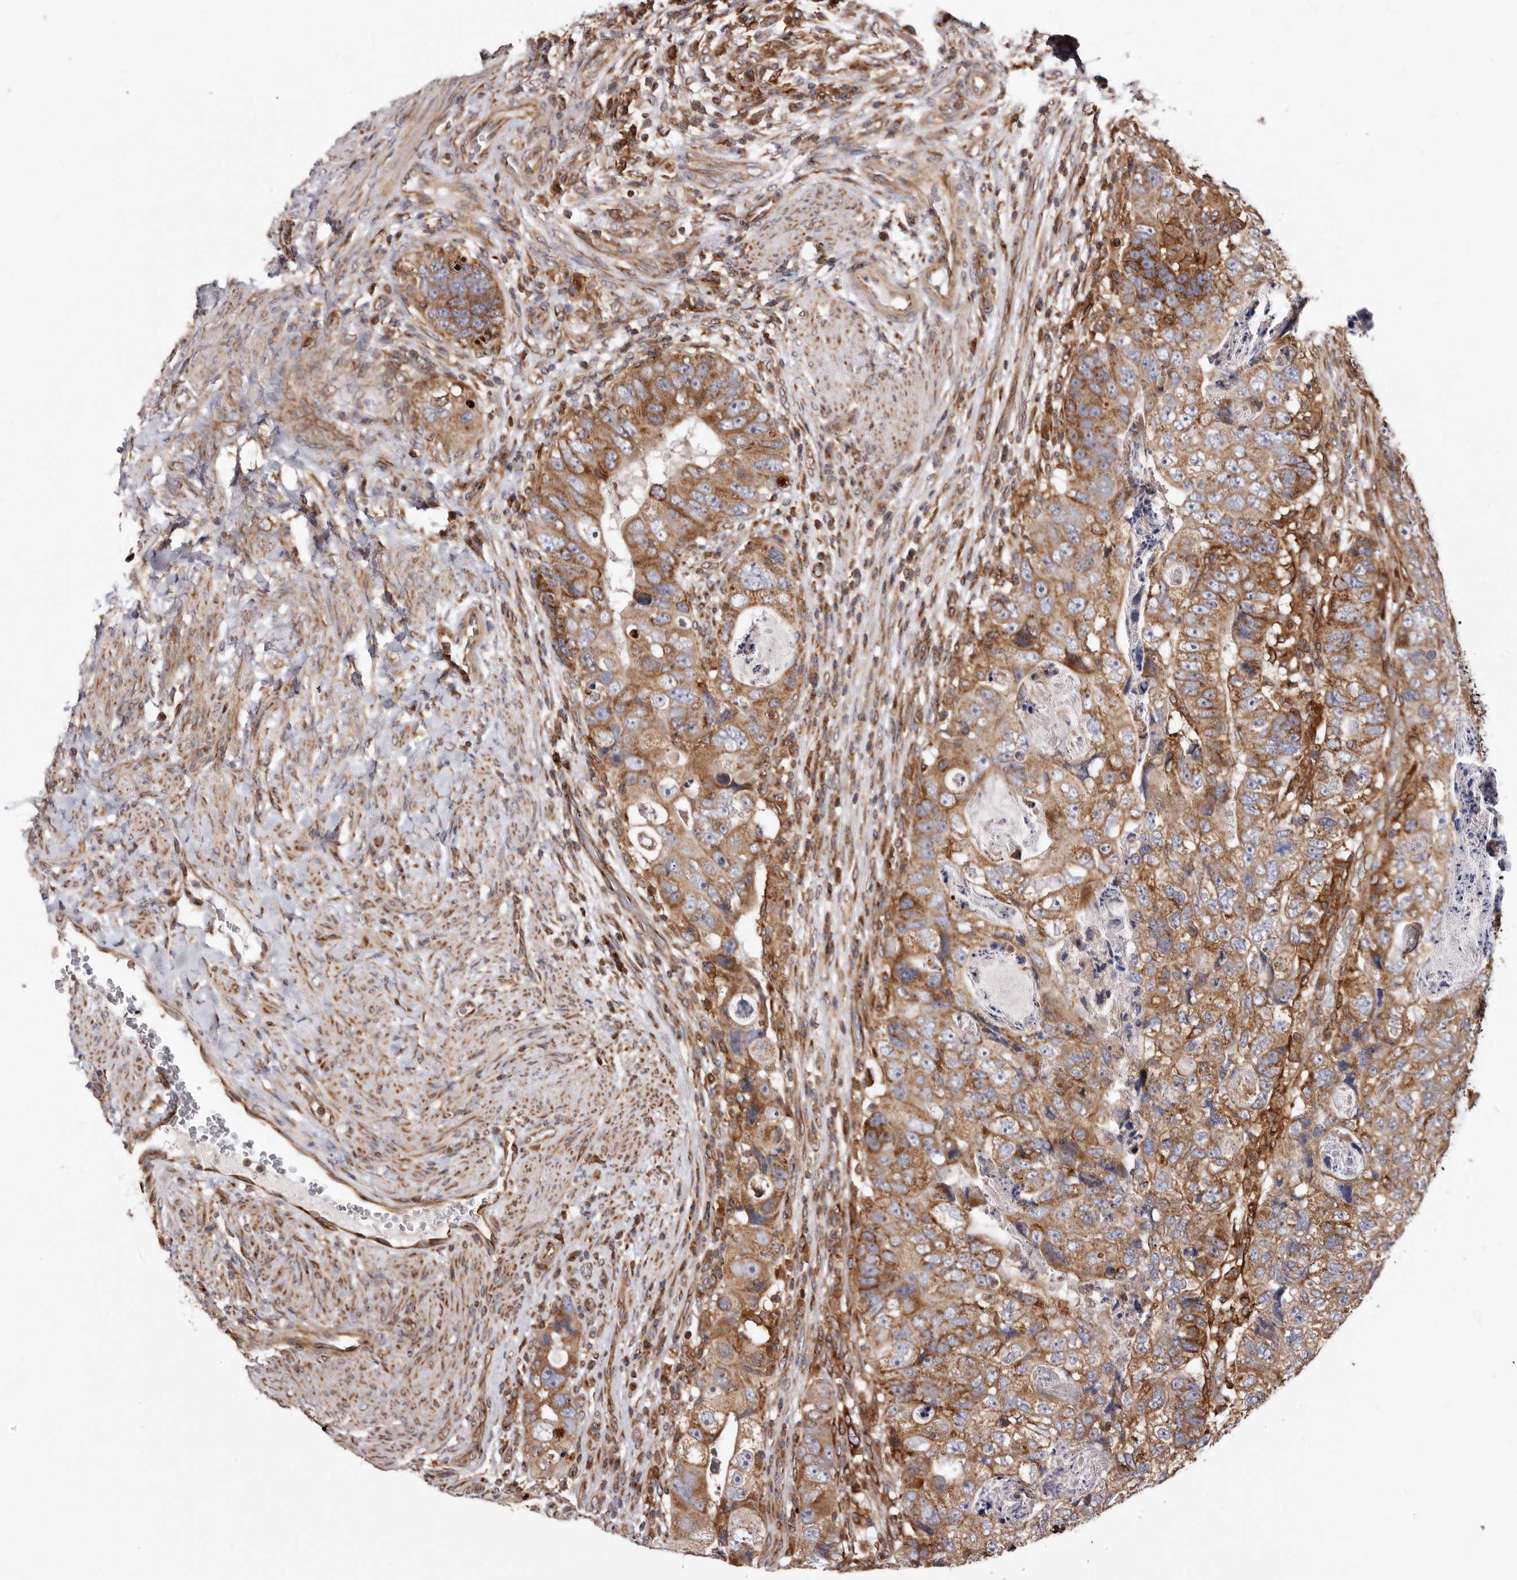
{"staining": {"intensity": "moderate", "quantity": ">75%", "location": "cytoplasmic/membranous"}, "tissue": "colorectal cancer", "cell_type": "Tumor cells", "image_type": "cancer", "snomed": [{"axis": "morphology", "description": "Adenocarcinoma, NOS"}, {"axis": "topography", "description": "Rectum"}], "caption": "This micrograph demonstrates colorectal cancer stained with immunohistochemistry (IHC) to label a protein in brown. The cytoplasmic/membranous of tumor cells show moderate positivity for the protein. Nuclei are counter-stained blue.", "gene": "COQ8B", "patient": {"sex": "male", "age": 59}}